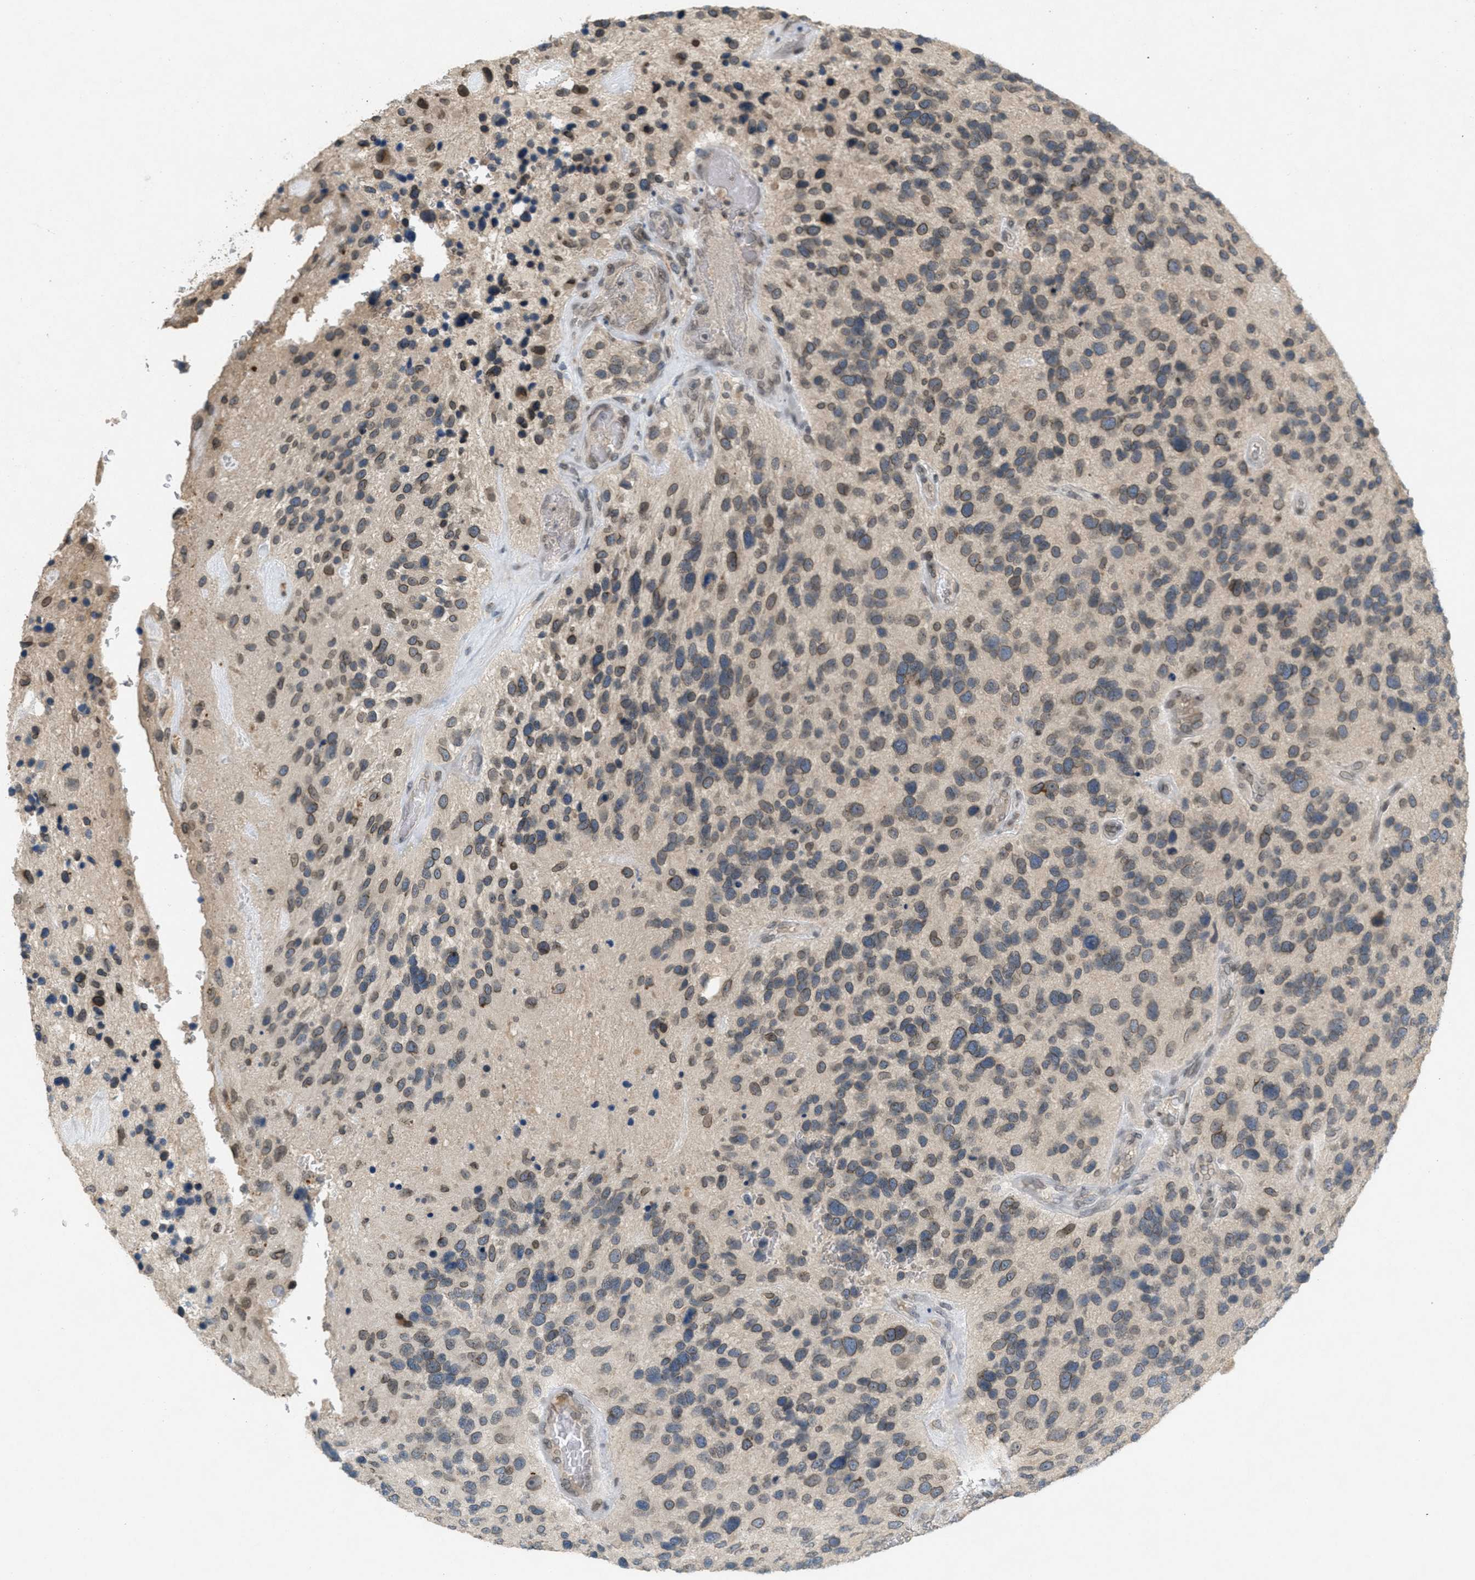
{"staining": {"intensity": "weak", "quantity": ">75%", "location": "cytoplasmic/membranous,nuclear"}, "tissue": "glioma", "cell_type": "Tumor cells", "image_type": "cancer", "snomed": [{"axis": "morphology", "description": "Glioma, malignant, High grade"}, {"axis": "topography", "description": "Brain"}], "caption": "Glioma tissue exhibits weak cytoplasmic/membranous and nuclear staining in about >75% of tumor cells, visualized by immunohistochemistry.", "gene": "ABHD6", "patient": {"sex": "female", "age": 58}}